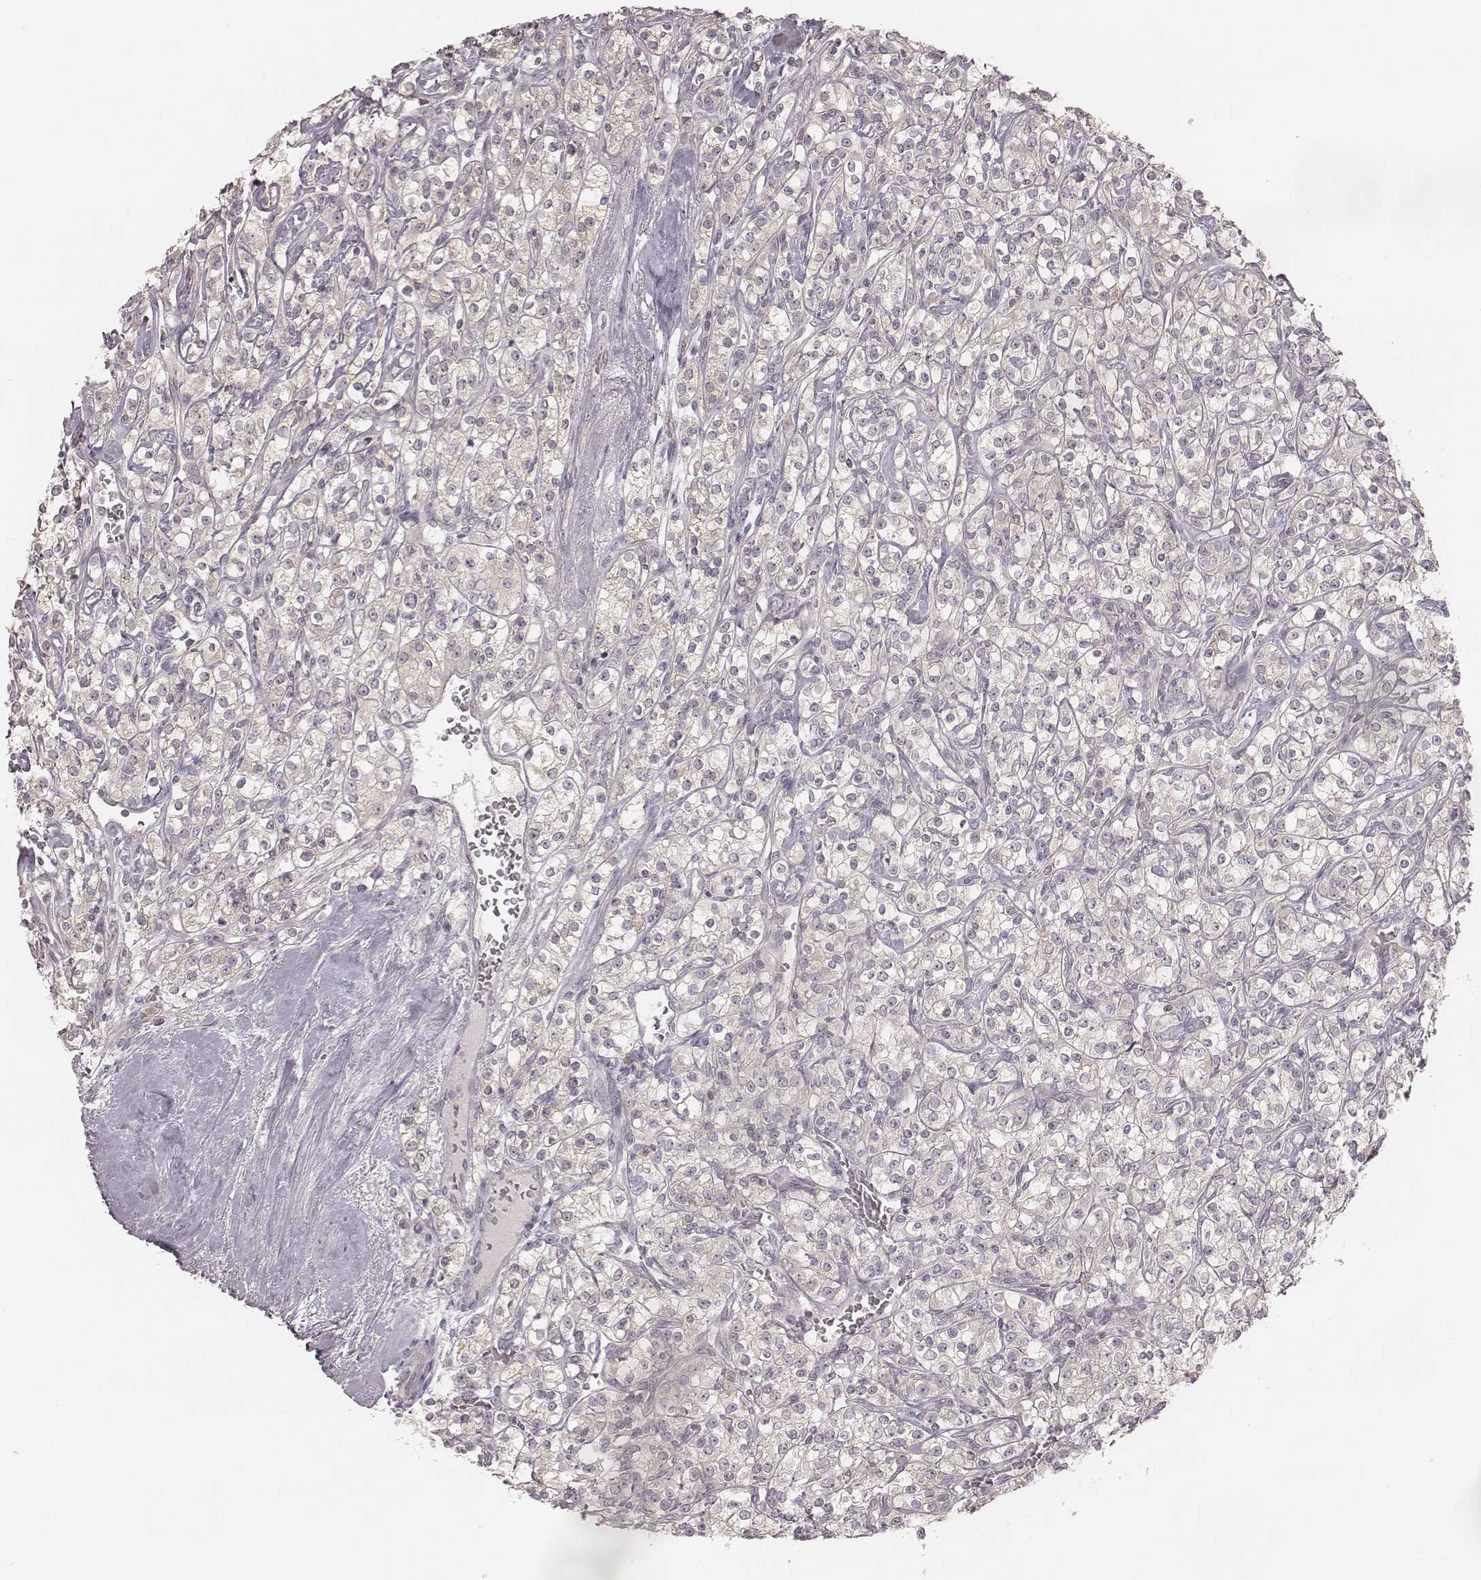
{"staining": {"intensity": "negative", "quantity": "none", "location": "none"}, "tissue": "renal cancer", "cell_type": "Tumor cells", "image_type": "cancer", "snomed": [{"axis": "morphology", "description": "Adenocarcinoma, NOS"}, {"axis": "topography", "description": "Kidney"}], "caption": "The immunohistochemistry (IHC) micrograph has no significant positivity in tumor cells of renal cancer (adenocarcinoma) tissue.", "gene": "TDRD5", "patient": {"sex": "male", "age": 77}}